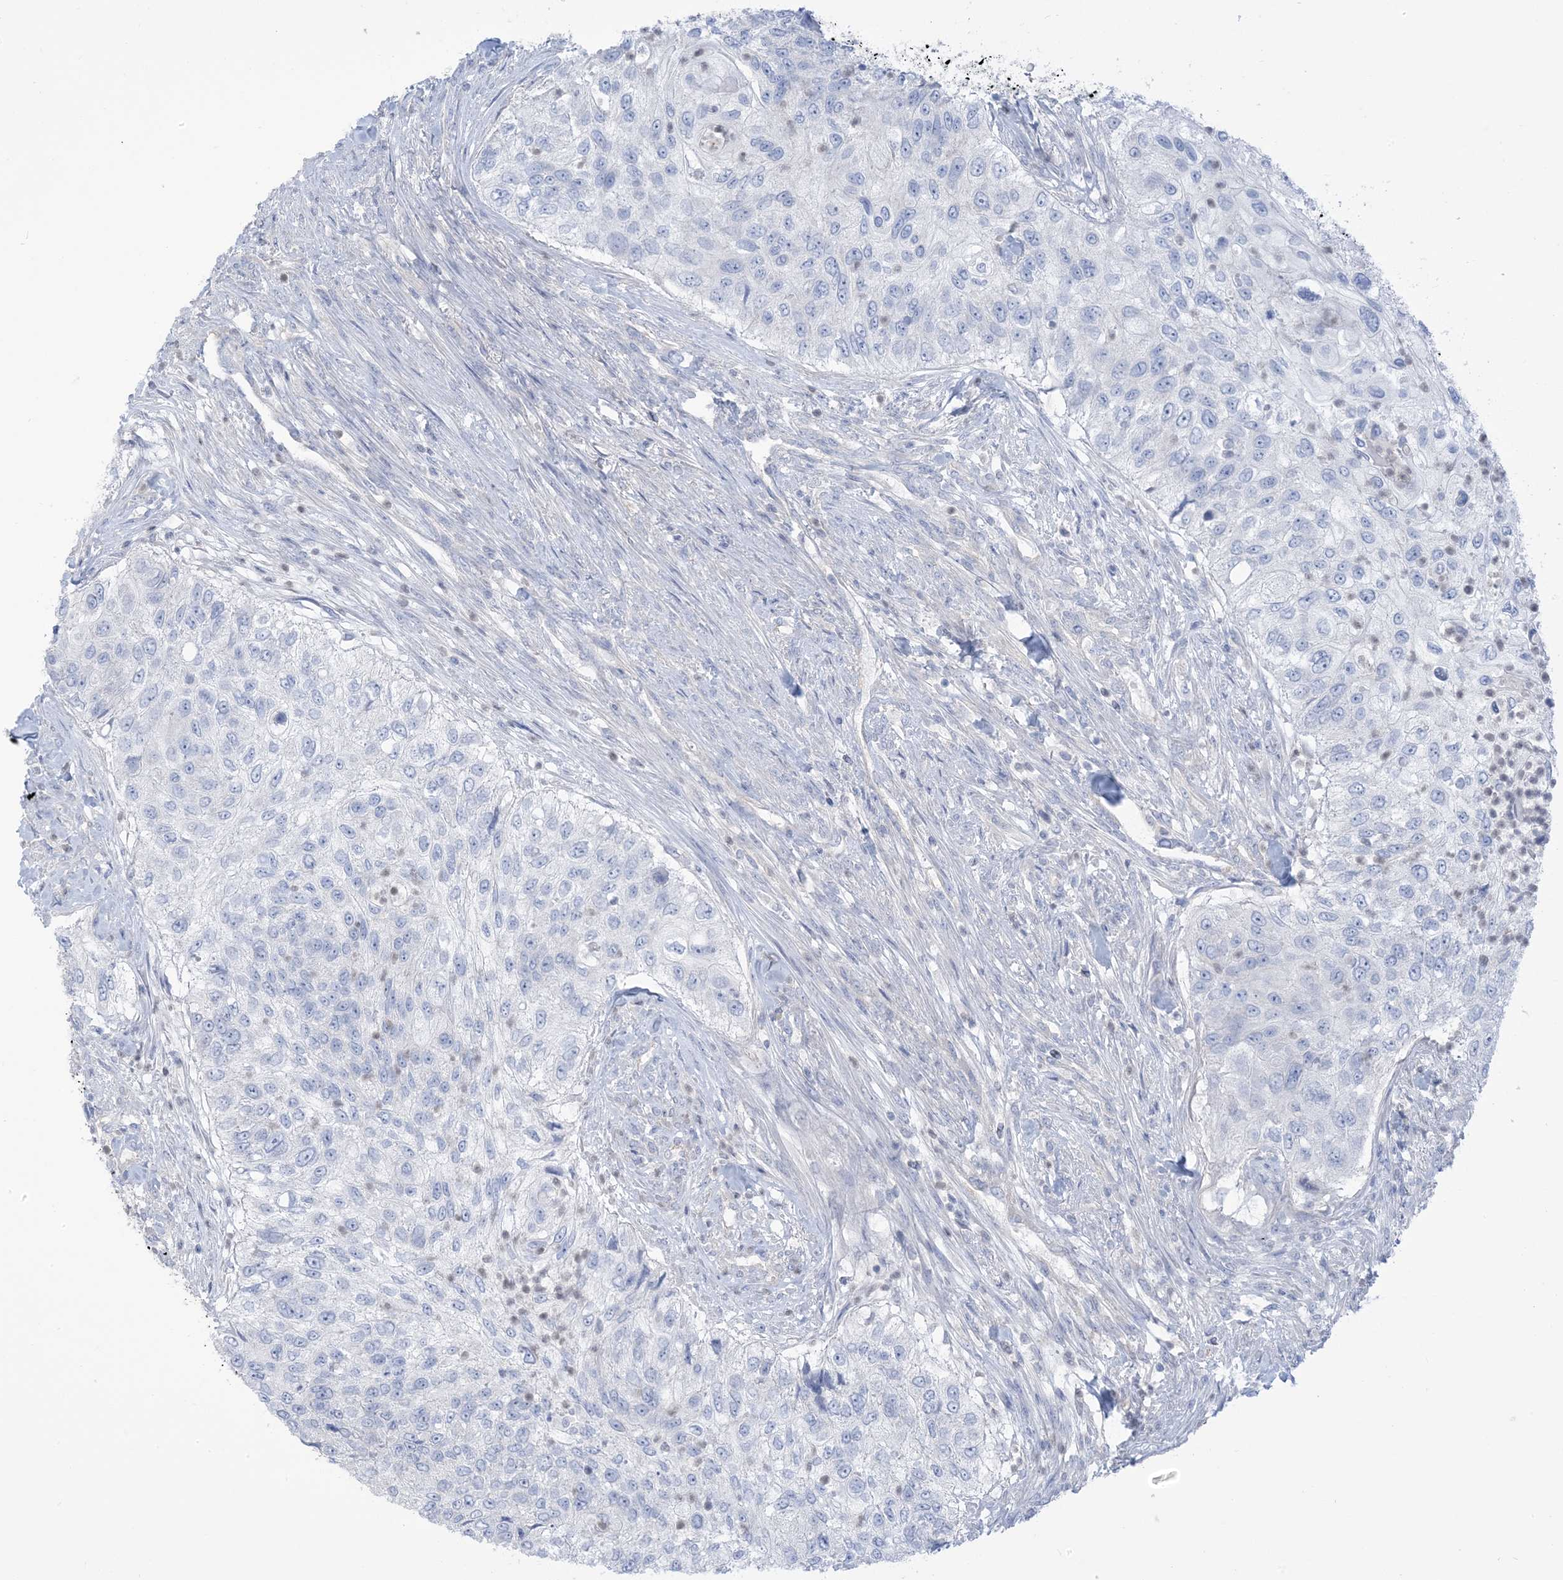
{"staining": {"intensity": "negative", "quantity": "none", "location": "none"}, "tissue": "urothelial cancer", "cell_type": "Tumor cells", "image_type": "cancer", "snomed": [{"axis": "morphology", "description": "Urothelial carcinoma, High grade"}, {"axis": "topography", "description": "Urinary bladder"}], "caption": "Human urothelial carcinoma (high-grade) stained for a protein using immunohistochemistry demonstrates no positivity in tumor cells.", "gene": "MTHFD2L", "patient": {"sex": "female", "age": 60}}